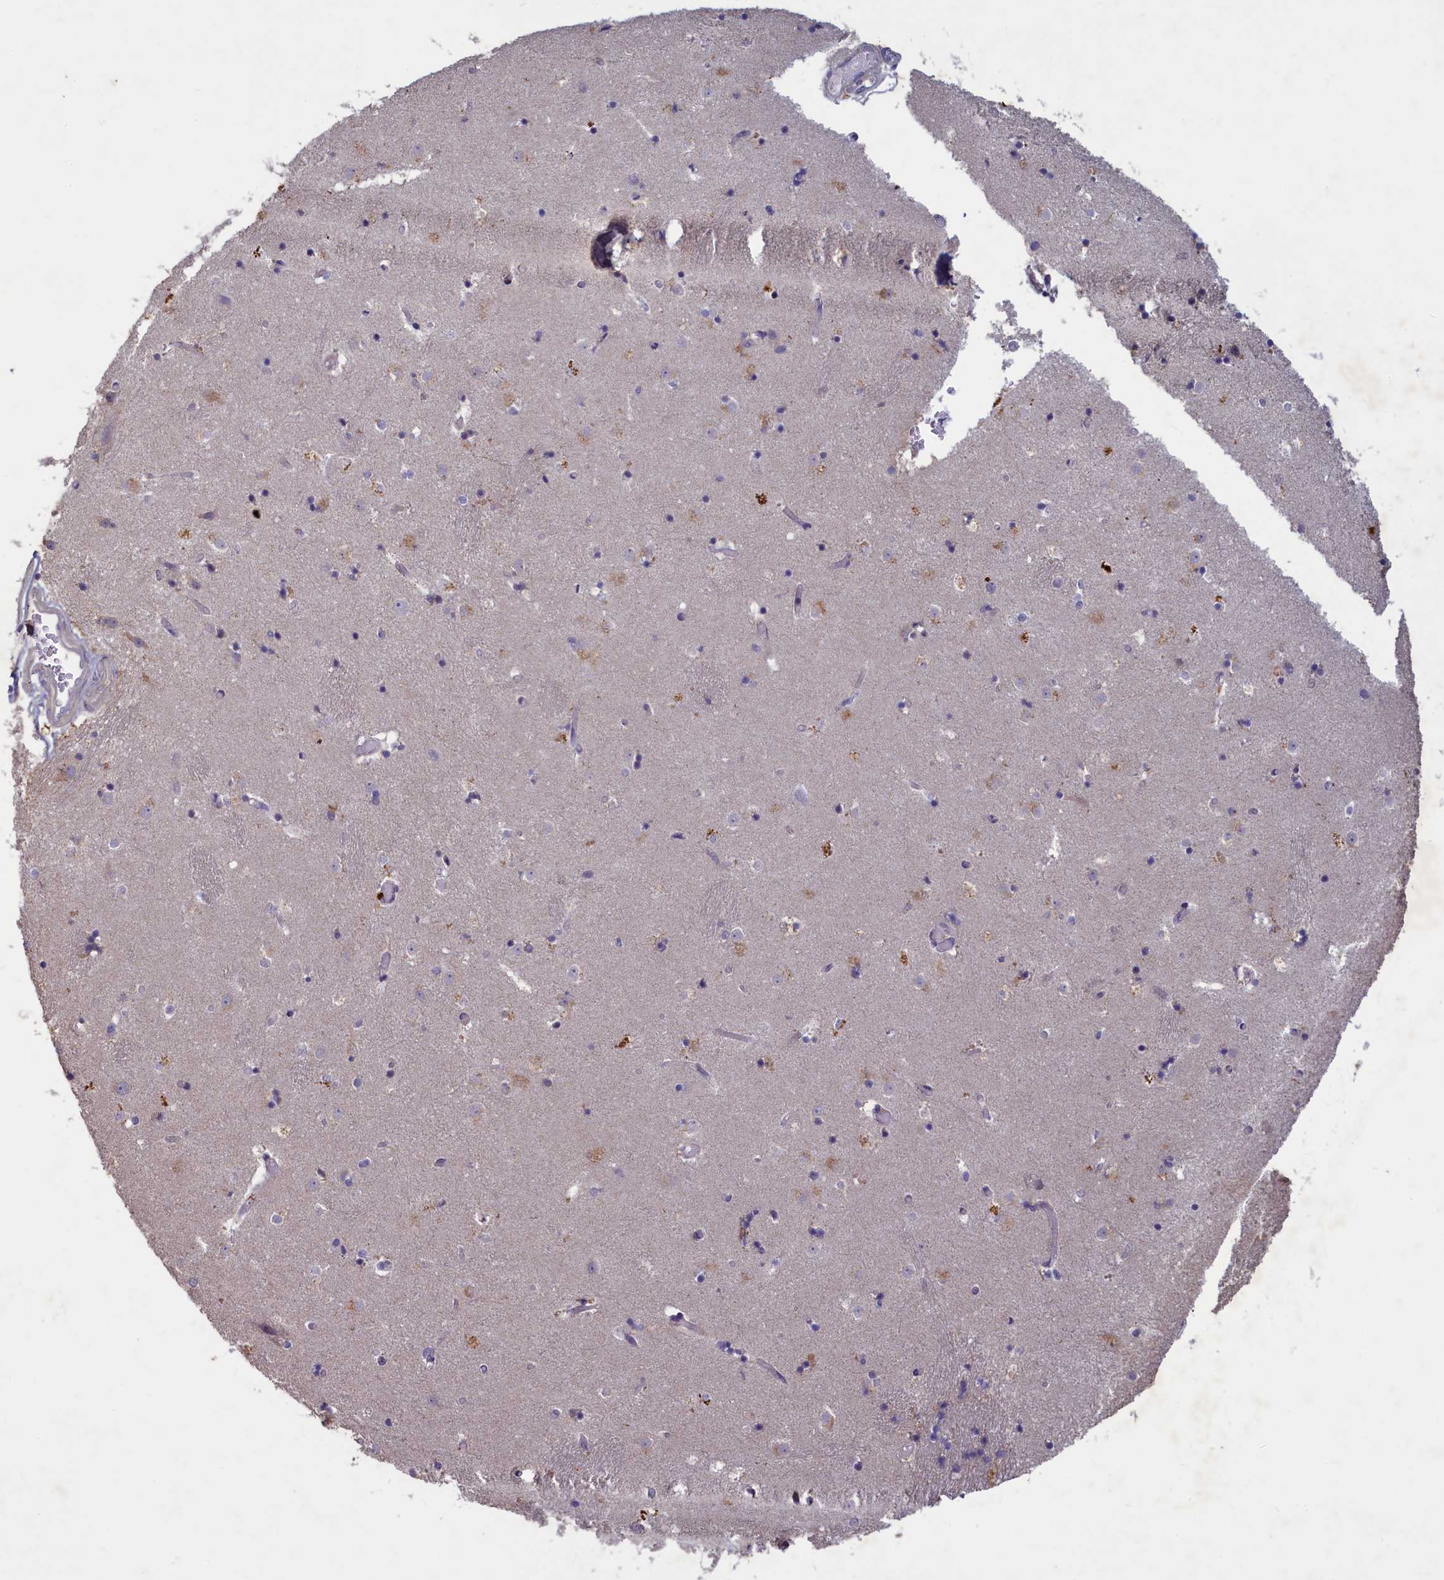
{"staining": {"intensity": "negative", "quantity": "none", "location": "none"}, "tissue": "caudate", "cell_type": "Glial cells", "image_type": "normal", "snomed": [{"axis": "morphology", "description": "Normal tissue, NOS"}, {"axis": "topography", "description": "Lateral ventricle wall"}], "caption": "This is an immunohistochemistry photomicrograph of benign human caudate. There is no expression in glial cells.", "gene": "ATF7IP2", "patient": {"sex": "female", "age": 52}}